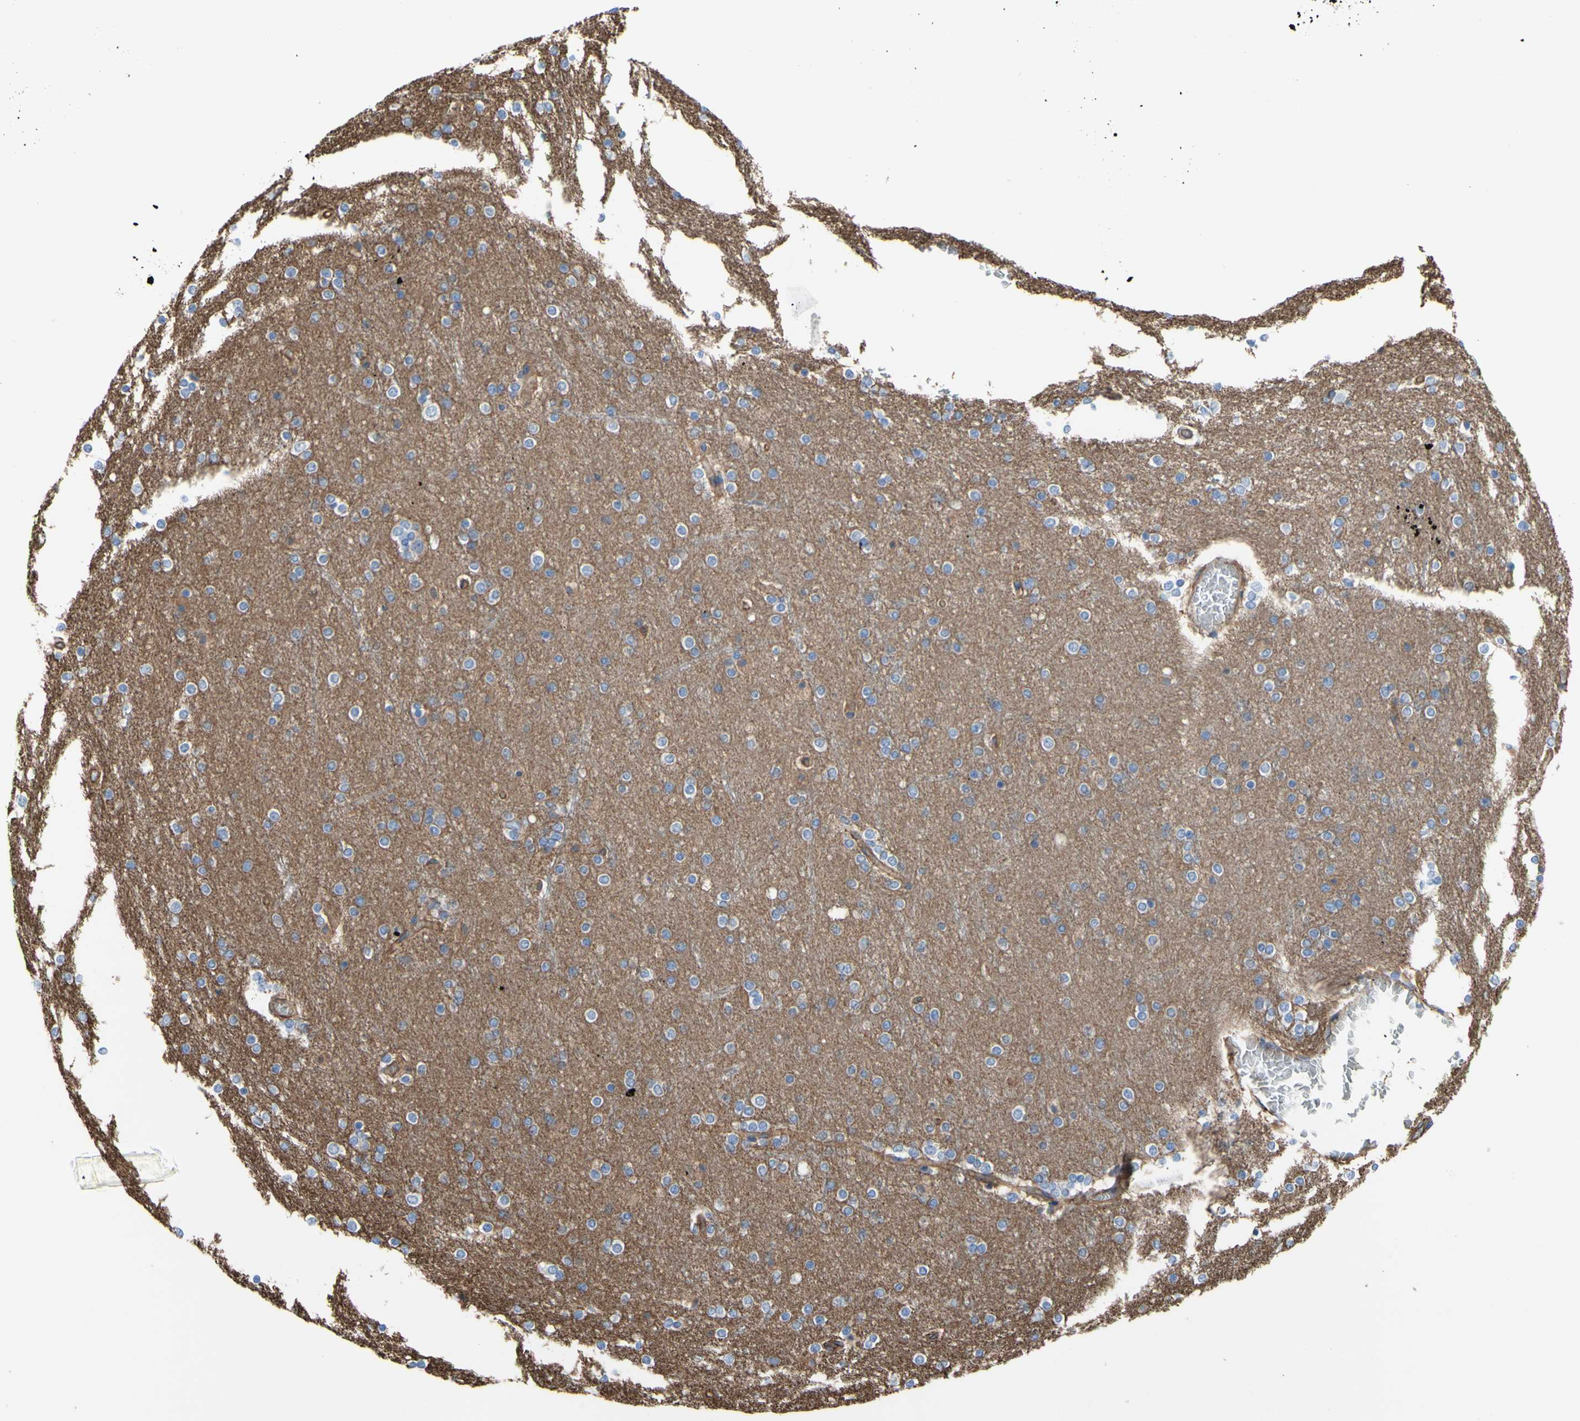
{"staining": {"intensity": "negative", "quantity": "none", "location": "none"}, "tissue": "cerebral cortex", "cell_type": "Endothelial cells", "image_type": "normal", "snomed": [{"axis": "morphology", "description": "Normal tissue, NOS"}, {"axis": "topography", "description": "Cerebral cortex"}], "caption": "Human cerebral cortex stained for a protein using immunohistochemistry (IHC) demonstrates no staining in endothelial cells.", "gene": "TPBG", "patient": {"sex": "female", "age": 54}}